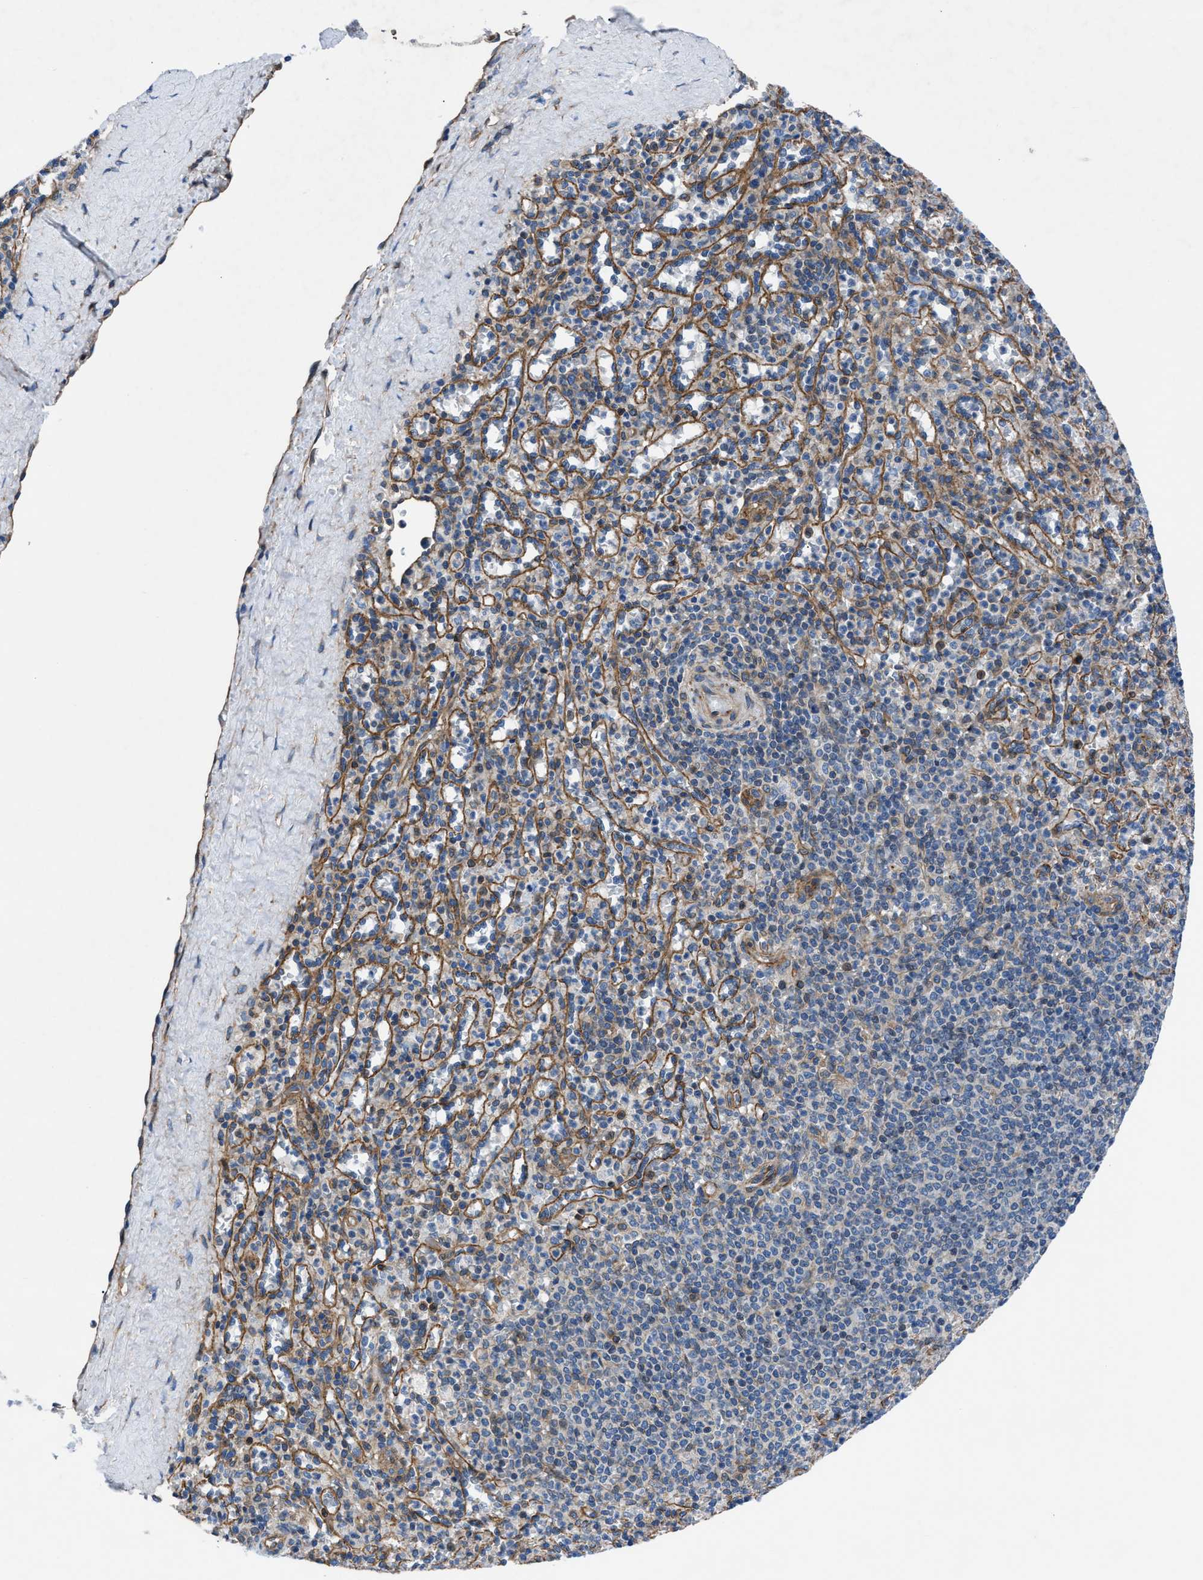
{"staining": {"intensity": "weak", "quantity": "<25%", "location": "cytoplasmic/membranous"}, "tissue": "spleen", "cell_type": "Cells in red pulp", "image_type": "normal", "snomed": [{"axis": "morphology", "description": "Normal tissue, NOS"}, {"axis": "topography", "description": "Spleen"}], "caption": "IHC of benign spleen reveals no expression in cells in red pulp.", "gene": "DMAC1", "patient": {"sex": "male", "age": 36}}